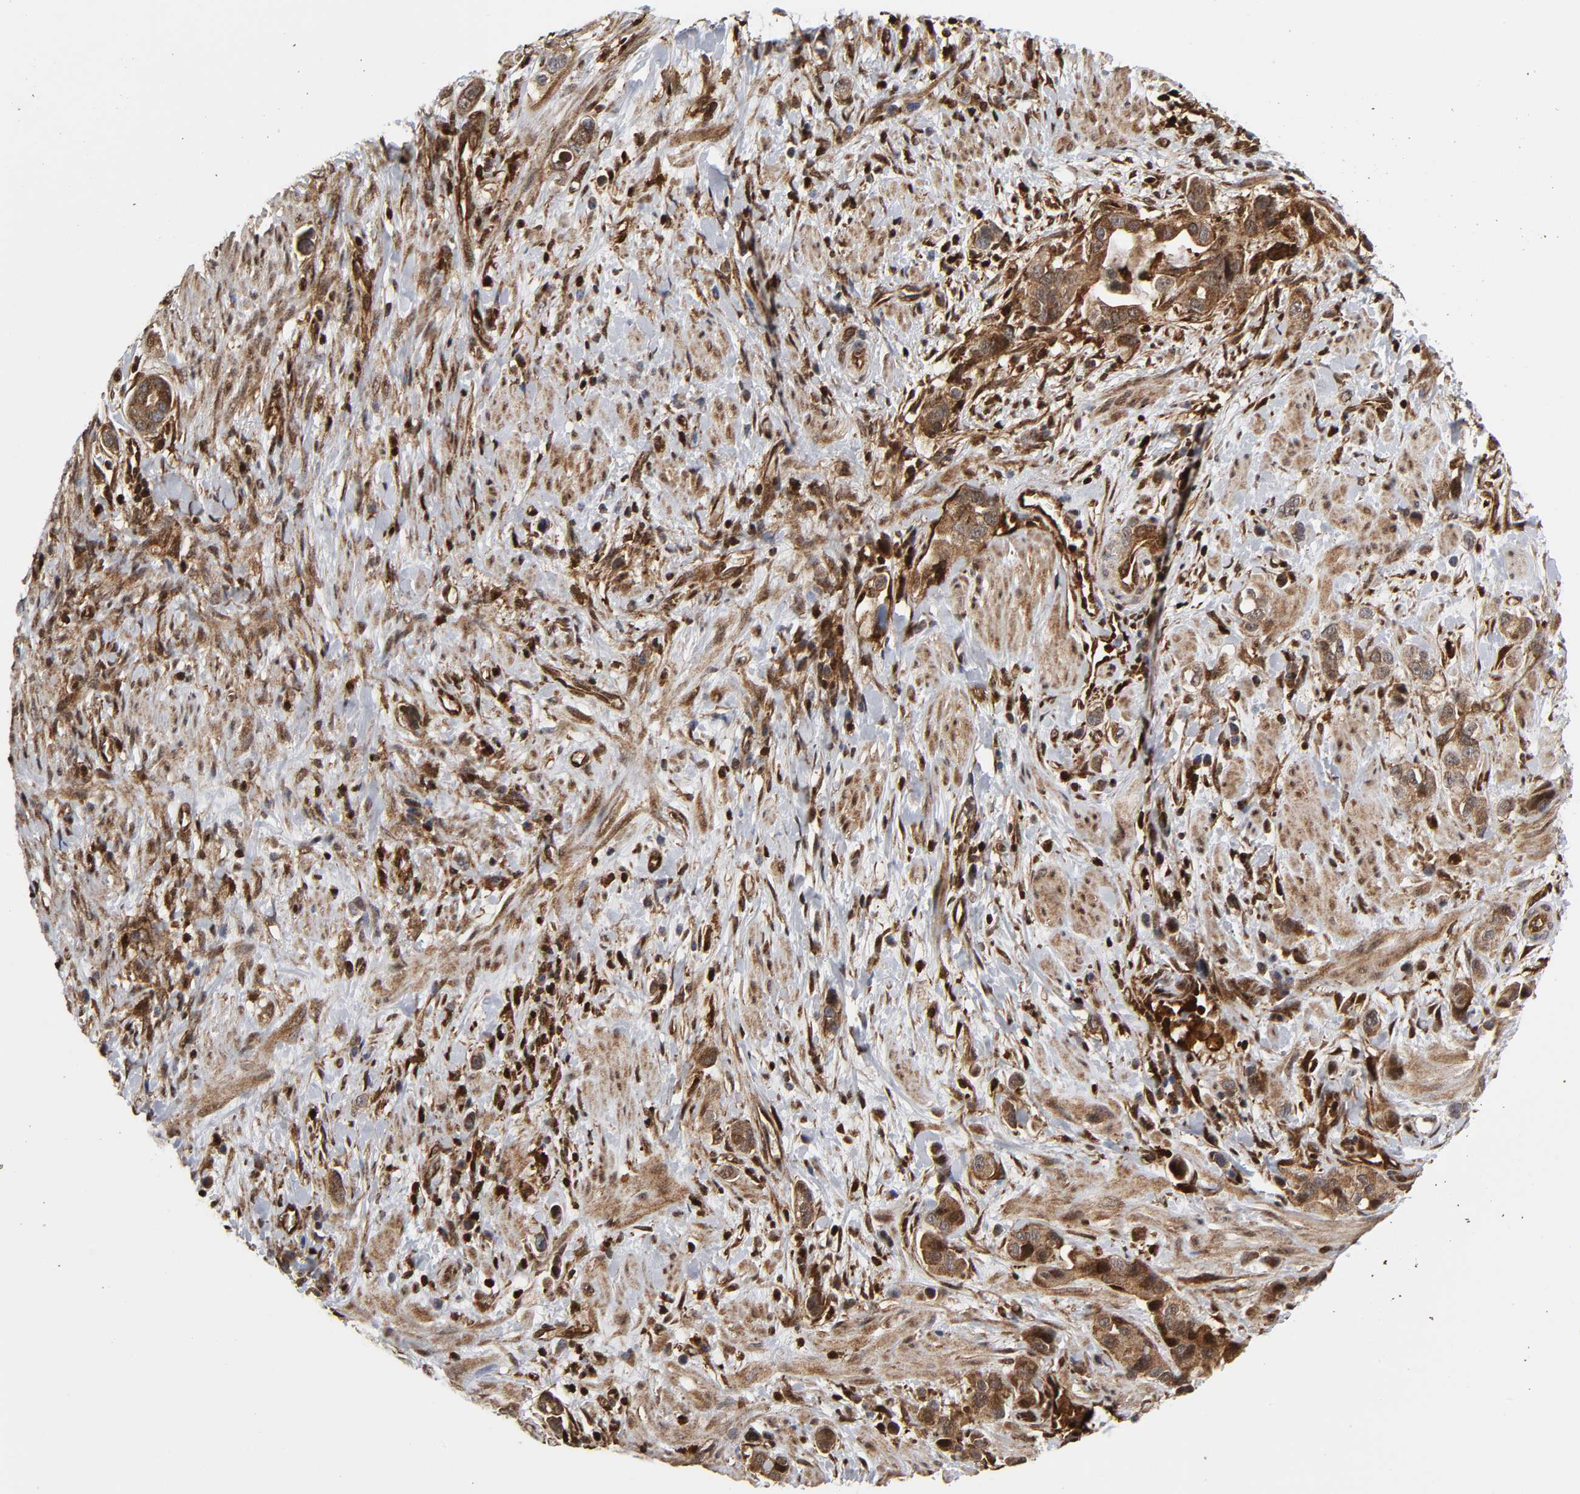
{"staining": {"intensity": "moderate", "quantity": ">75%", "location": "cytoplasmic/membranous"}, "tissue": "stomach cancer", "cell_type": "Tumor cells", "image_type": "cancer", "snomed": [{"axis": "morphology", "description": "Adenocarcinoma, NOS"}, {"axis": "topography", "description": "Stomach, lower"}], "caption": "IHC micrograph of neoplastic tissue: human stomach cancer stained using immunohistochemistry (IHC) displays medium levels of moderate protein expression localized specifically in the cytoplasmic/membranous of tumor cells, appearing as a cytoplasmic/membranous brown color.", "gene": "MAPK1", "patient": {"sex": "female", "age": 93}}